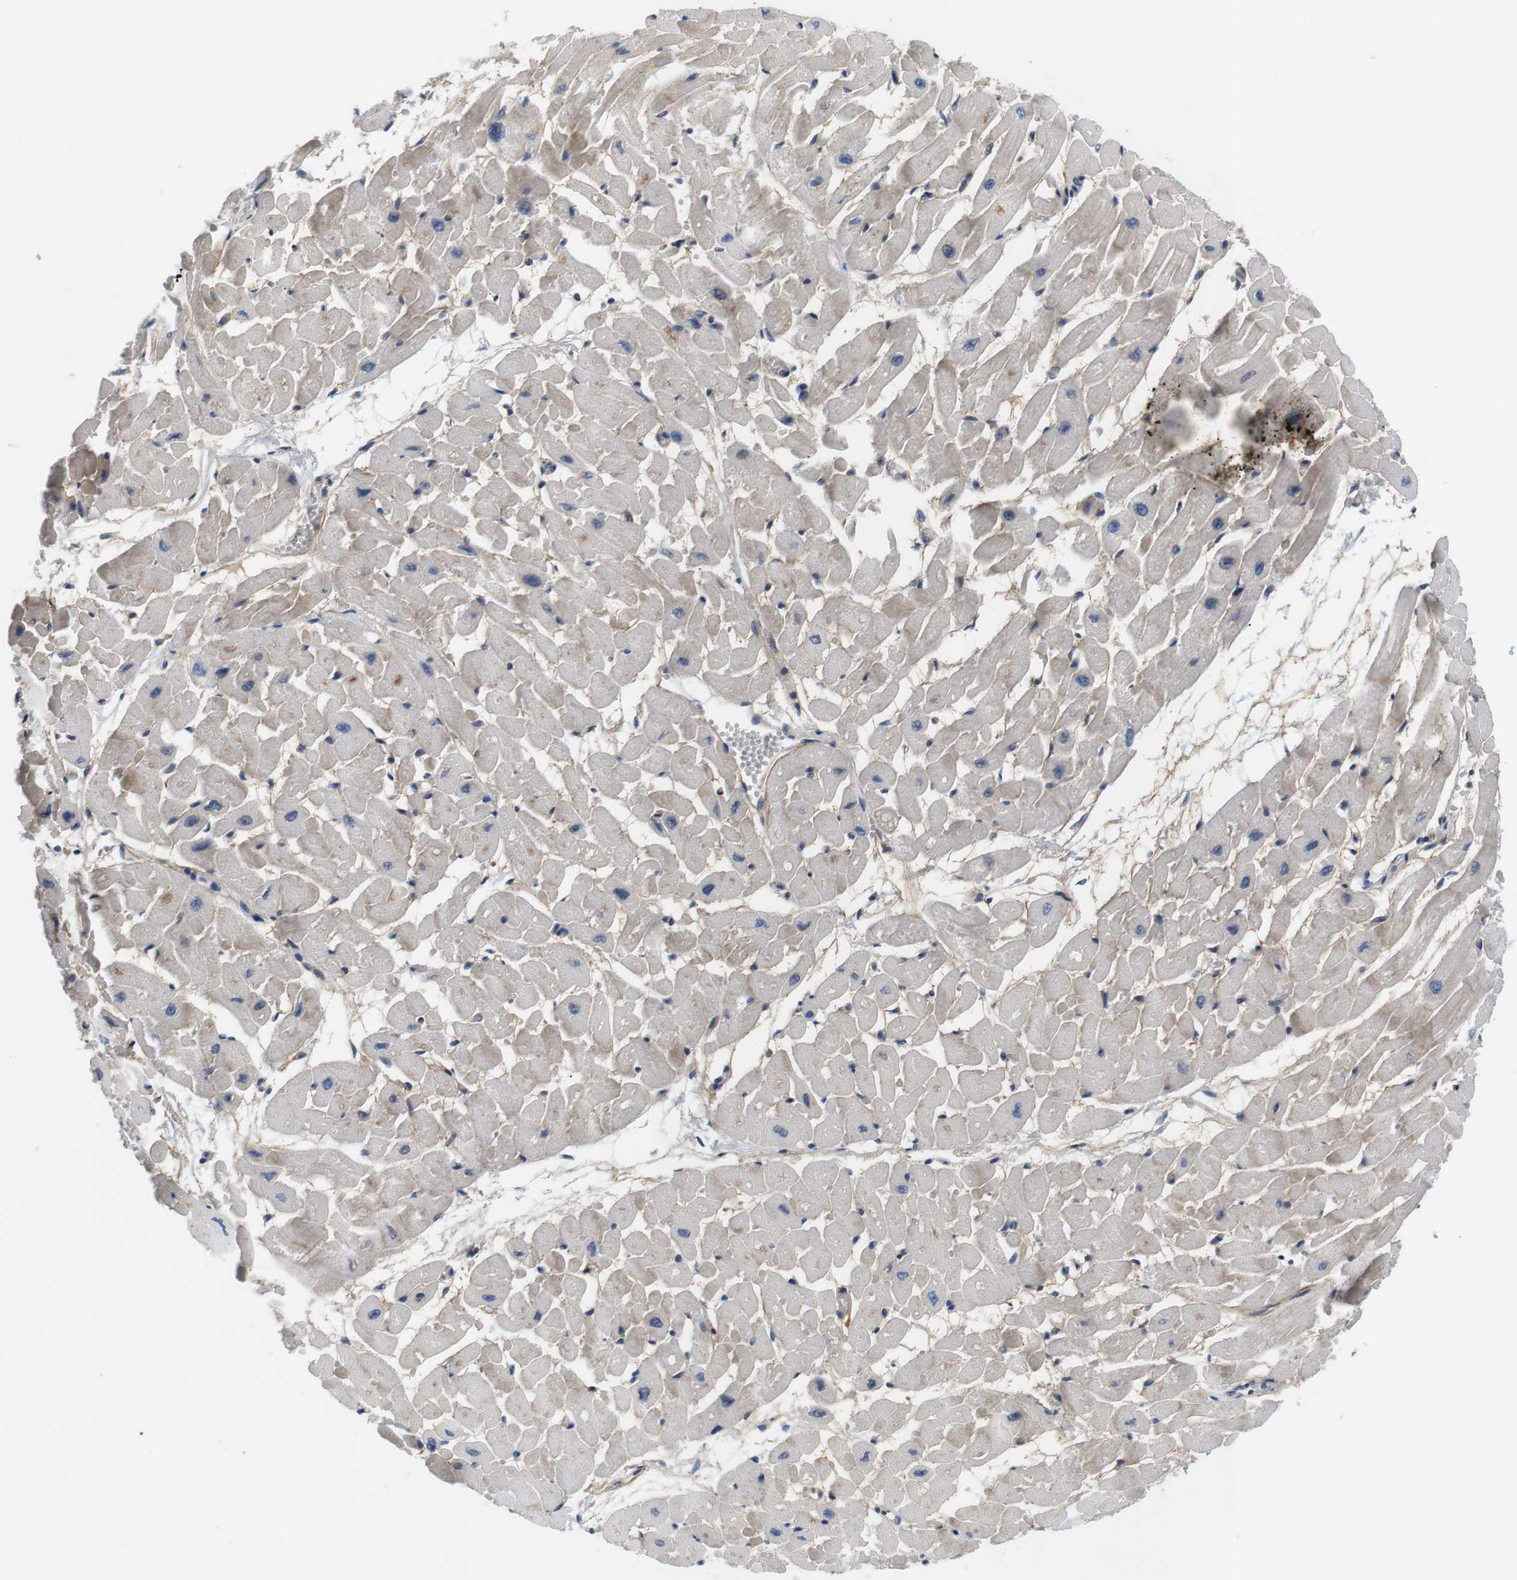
{"staining": {"intensity": "moderate", "quantity": "<25%", "location": "cytoplasmic/membranous"}, "tissue": "heart muscle", "cell_type": "Cardiomyocytes", "image_type": "normal", "snomed": [{"axis": "morphology", "description": "Normal tissue, NOS"}, {"axis": "topography", "description": "Heart"}], "caption": "IHC micrograph of unremarkable human heart muscle stained for a protein (brown), which demonstrates low levels of moderate cytoplasmic/membranous expression in about <25% of cardiomyocytes.", "gene": "SLC30A1", "patient": {"sex": "male", "age": 45}}